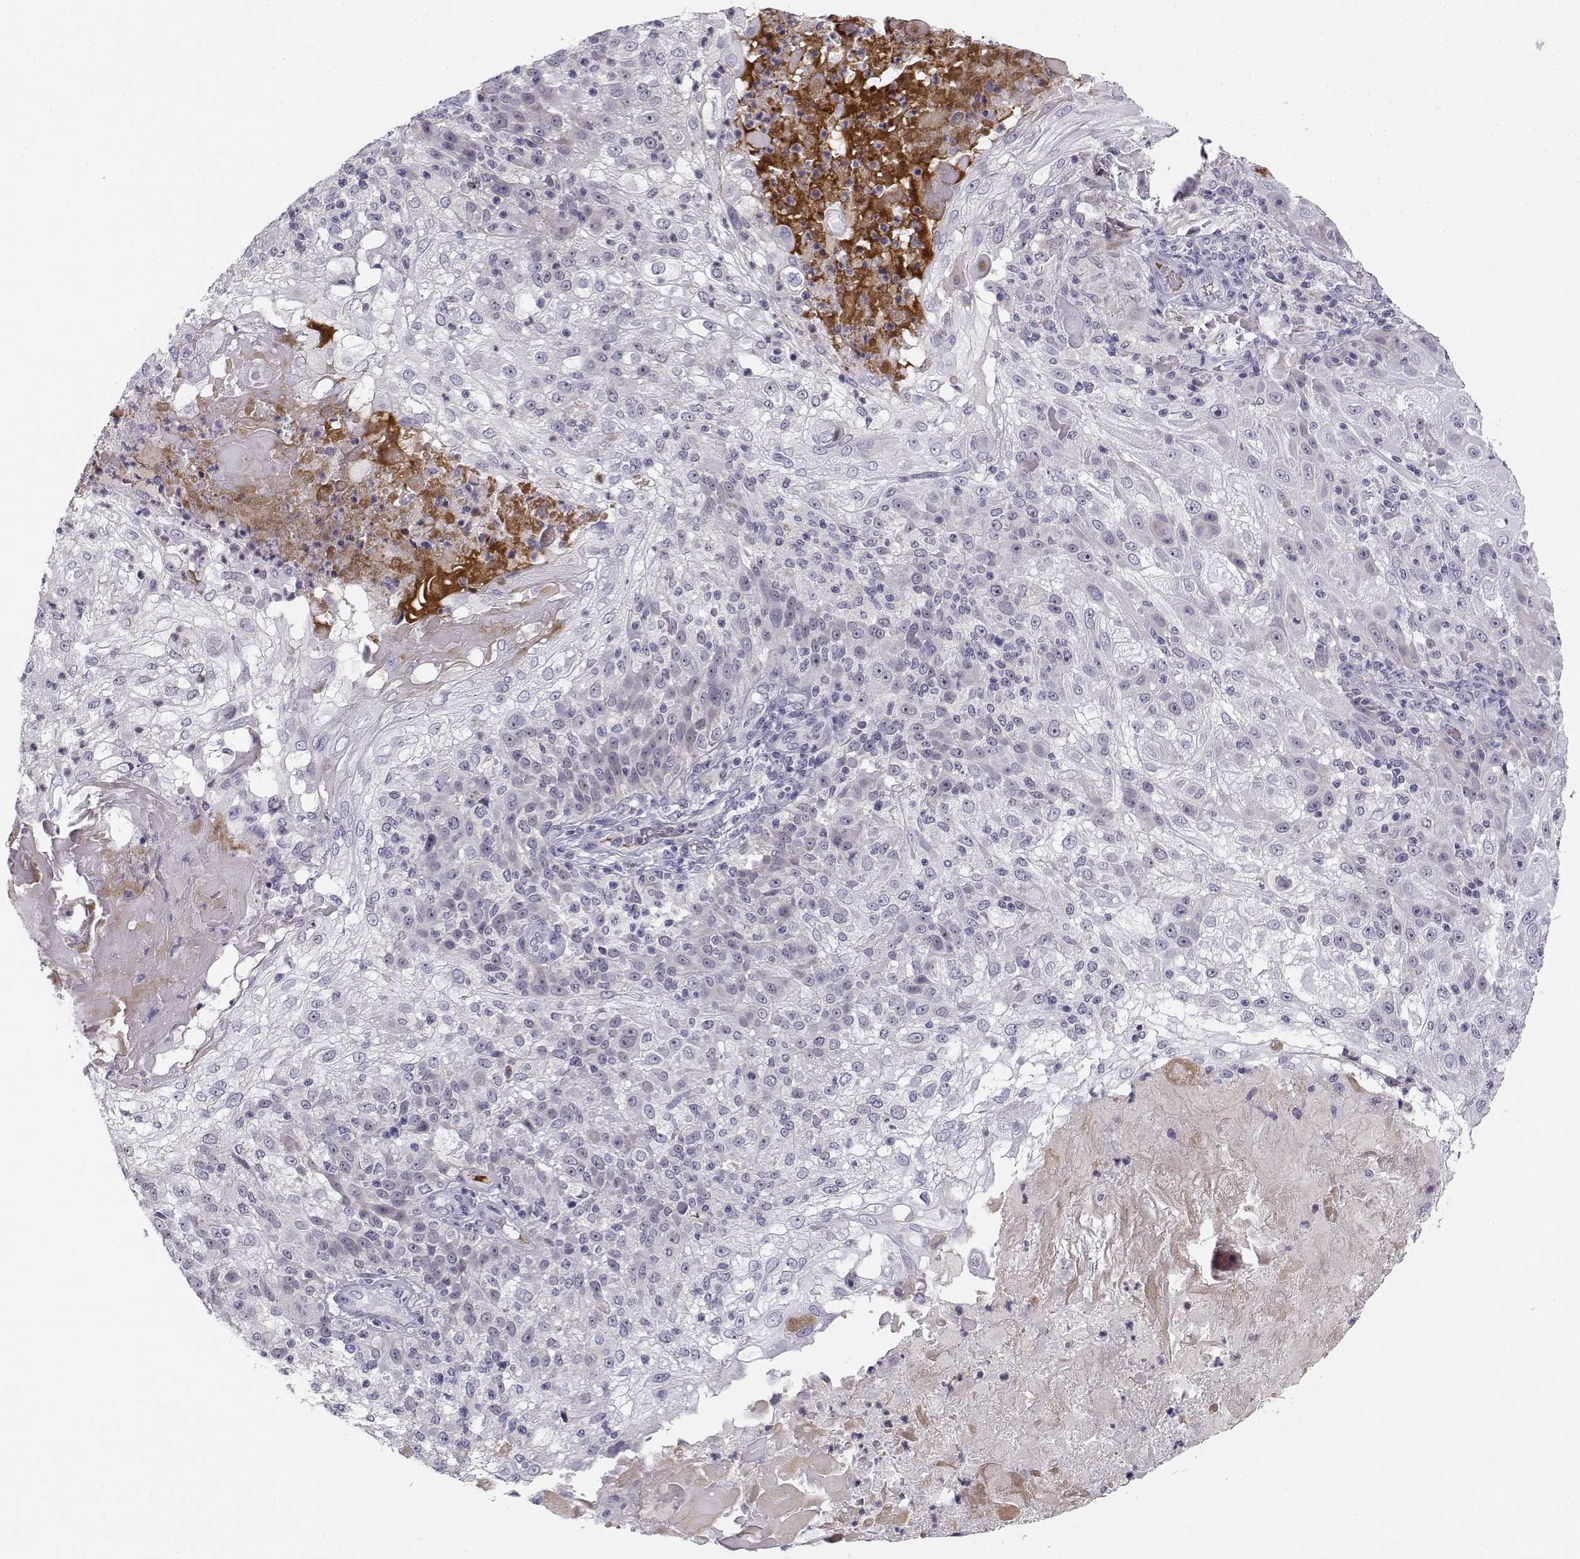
{"staining": {"intensity": "negative", "quantity": "none", "location": "none"}, "tissue": "skin cancer", "cell_type": "Tumor cells", "image_type": "cancer", "snomed": [{"axis": "morphology", "description": "Normal tissue, NOS"}, {"axis": "morphology", "description": "Squamous cell carcinoma, NOS"}, {"axis": "topography", "description": "Skin"}], "caption": "Photomicrograph shows no protein expression in tumor cells of skin cancer (squamous cell carcinoma) tissue.", "gene": "DDX25", "patient": {"sex": "female", "age": 83}}